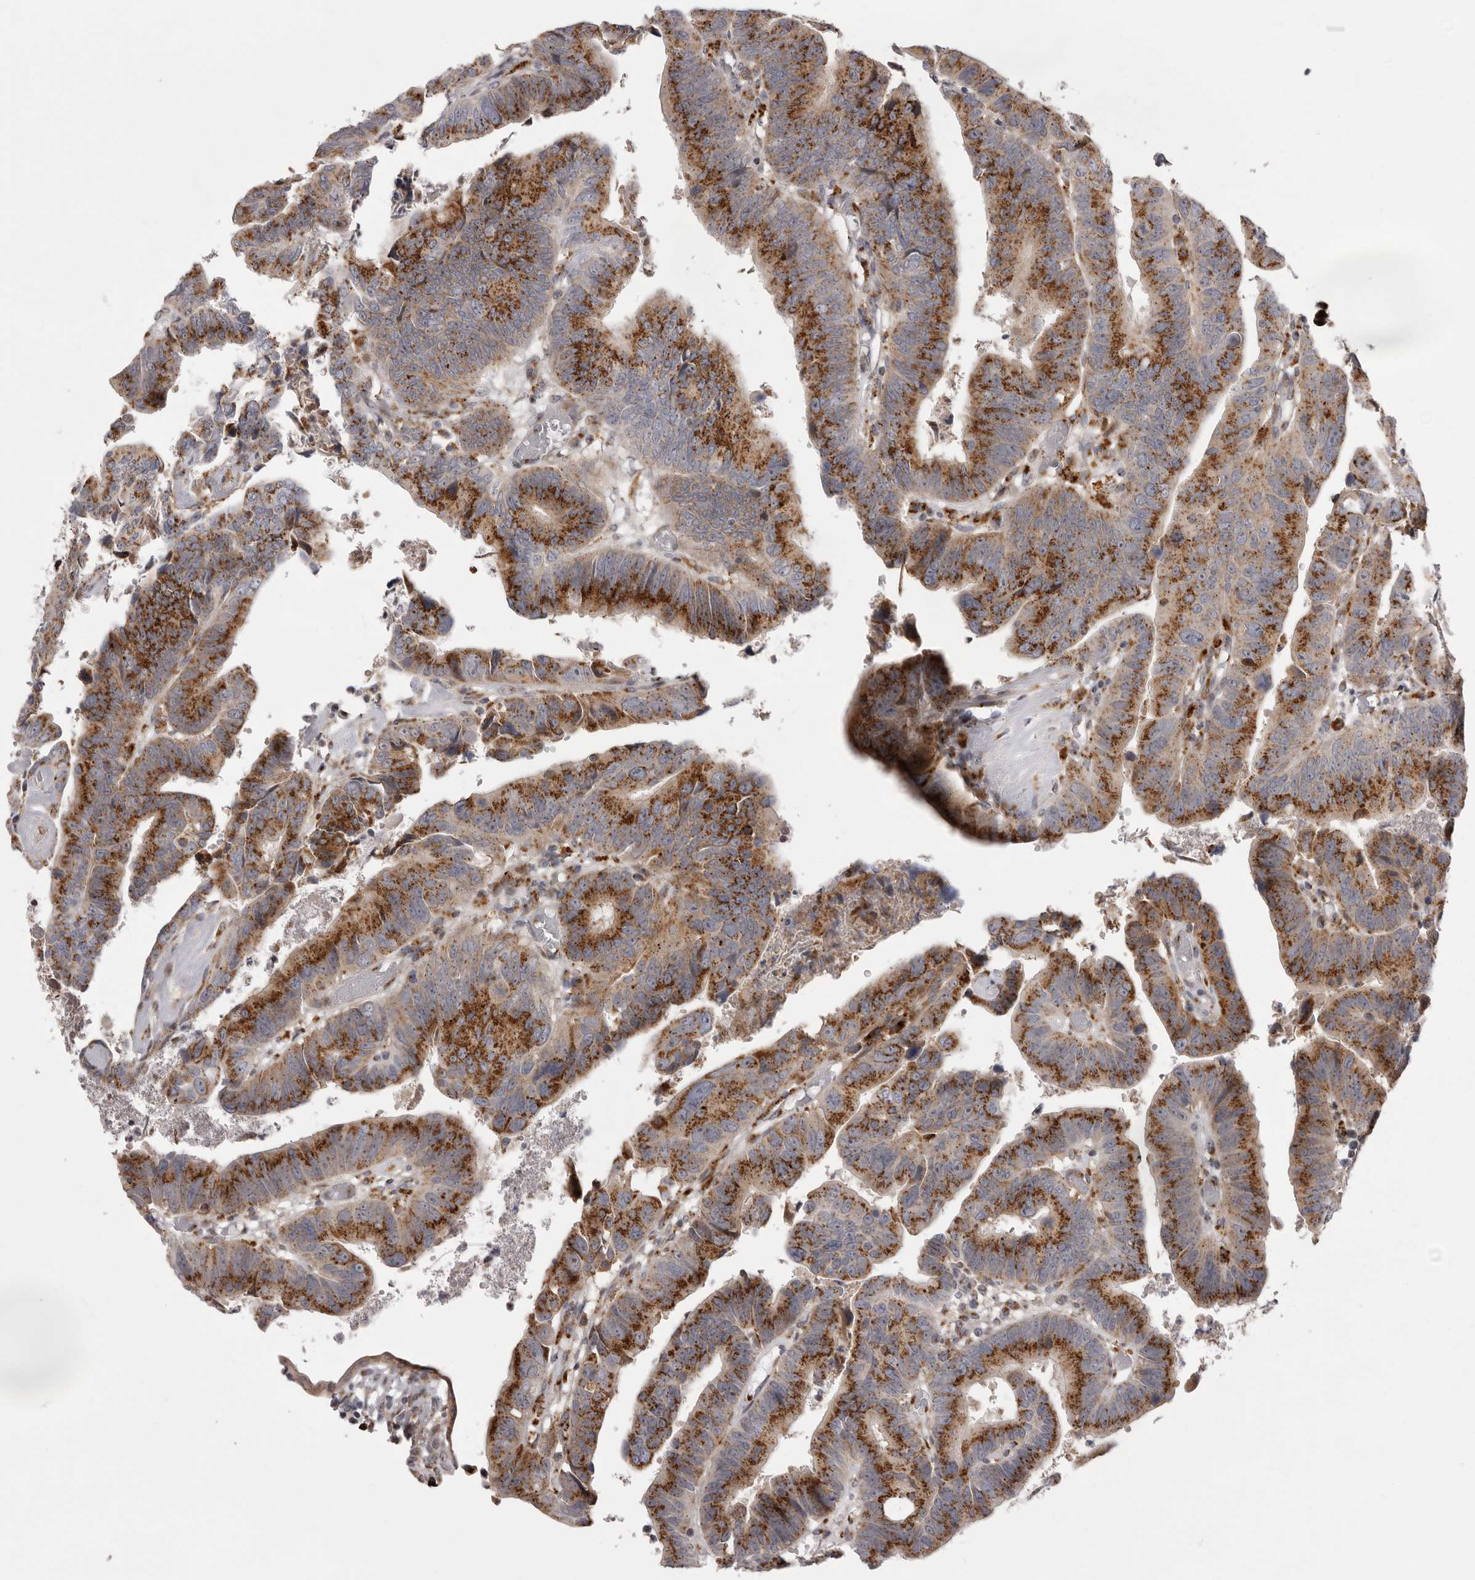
{"staining": {"intensity": "strong", "quantity": ">75%", "location": "cytoplasmic/membranous"}, "tissue": "colorectal cancer", "cell_type": "Tumor cells", "image_type": "cancer", "snomed": [{"axis": "morphology", "description": "Adenocarcinoma, NOS"}, {"axis": "topography", "description": "Rectum"}], "caption": "An IHC photomicrograph of tumor tissue is shown. Protein staining in brown shows strong cytoplasmic/membranous positivity in colorectal cancer (adenocarcinoma) within tumor cells.", "gene": "WDR47", "patient": {"sex": "female", "age": 65}}